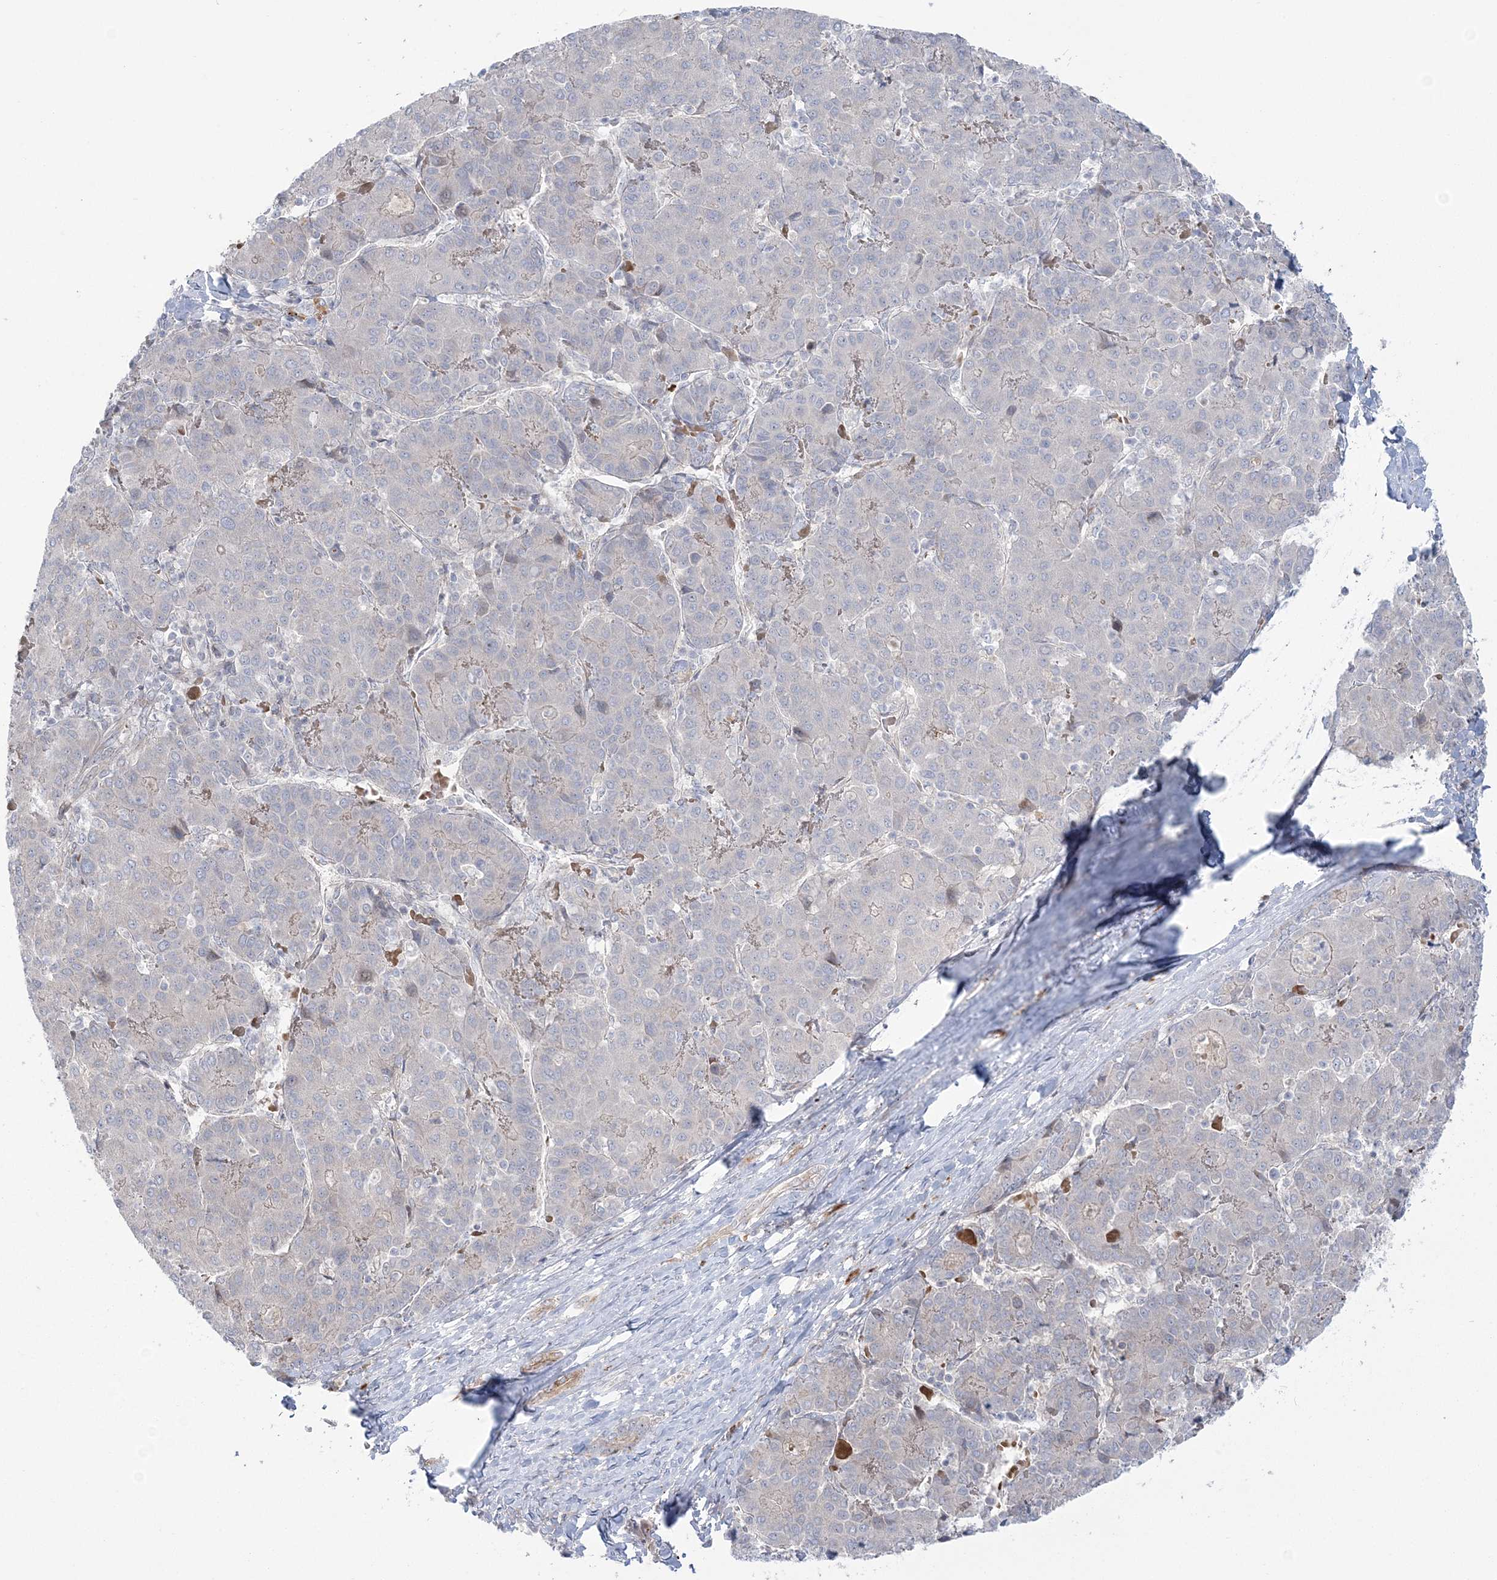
{"staining": {"intensity": "negative", "quantity": "none", "location": "none"}, "tissue": "liver cancer", "cell_type": "Tumor cells", "image_type": "cancer", "snomed": [{"axis": "morphology", "description": "Carcinoma, Hepatocellular, NOS"}, {"axis": "topography", "description": "Liver"}], "caption": "A histopathology image of hepatocellular carcinoma (liver) stained for a protein shows no brown staining in tumor cells. (Brightfield microscopy of DAB (3,3'-diaminobenzidine) immunohistochemistry at high magnification).", "gene": "NUDT9", "patient": {"sex": "male", "age": 65}}